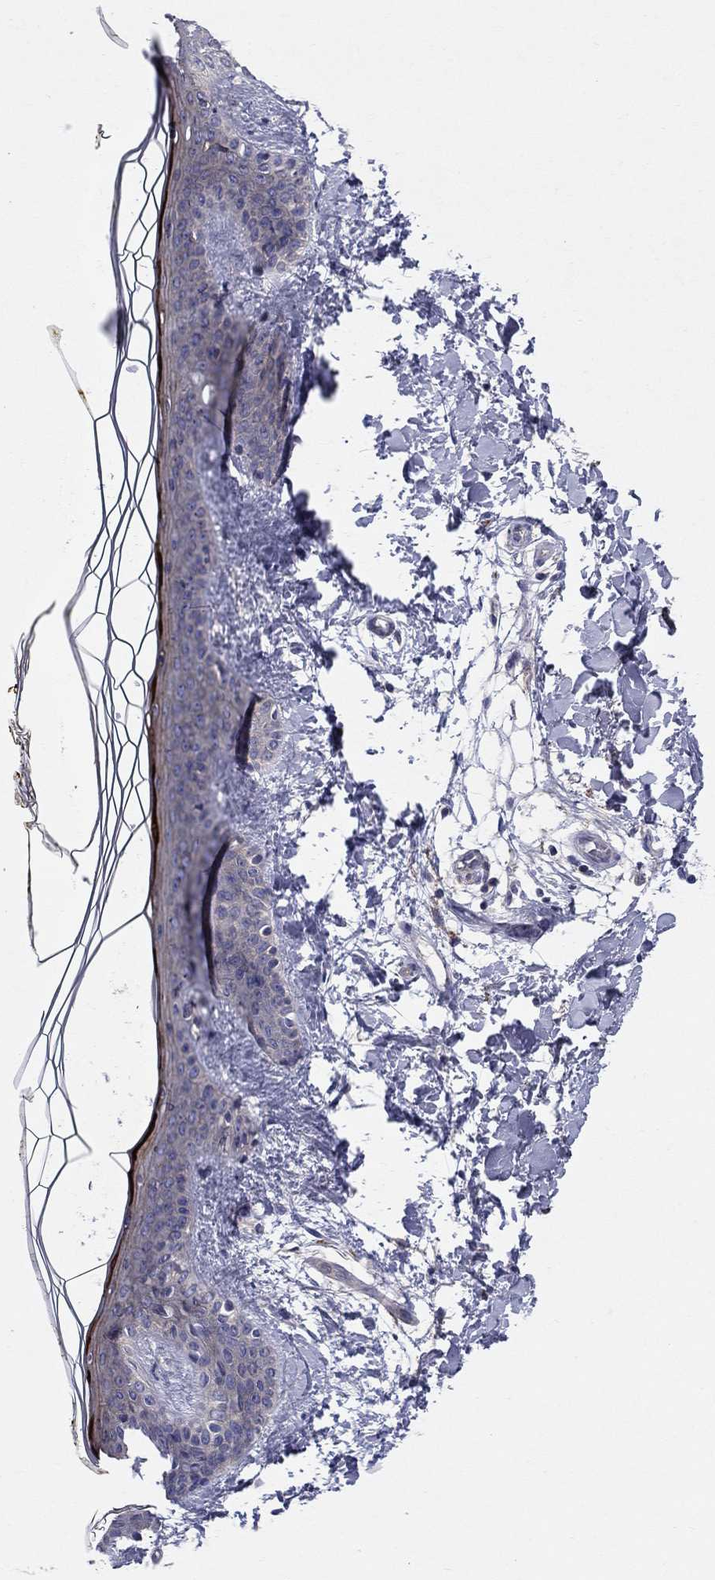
{"staining": {"intensity": "negative", "quantity": "none", "location": "none"}, "tissue": "skin", "cell_type": "Fibroblasts", "image_type": "normal", "snomed": [{"axis": "morphology", "description": "Normal tissue, NOS"}, {"axis": "topography", "description": "Skin"}], "caption": "Photomicrograph shows no protein staining in fibroblasts of unremarkable skin.", "gene": "EMP2", "patient": {"sex": "female", "age": 34}}